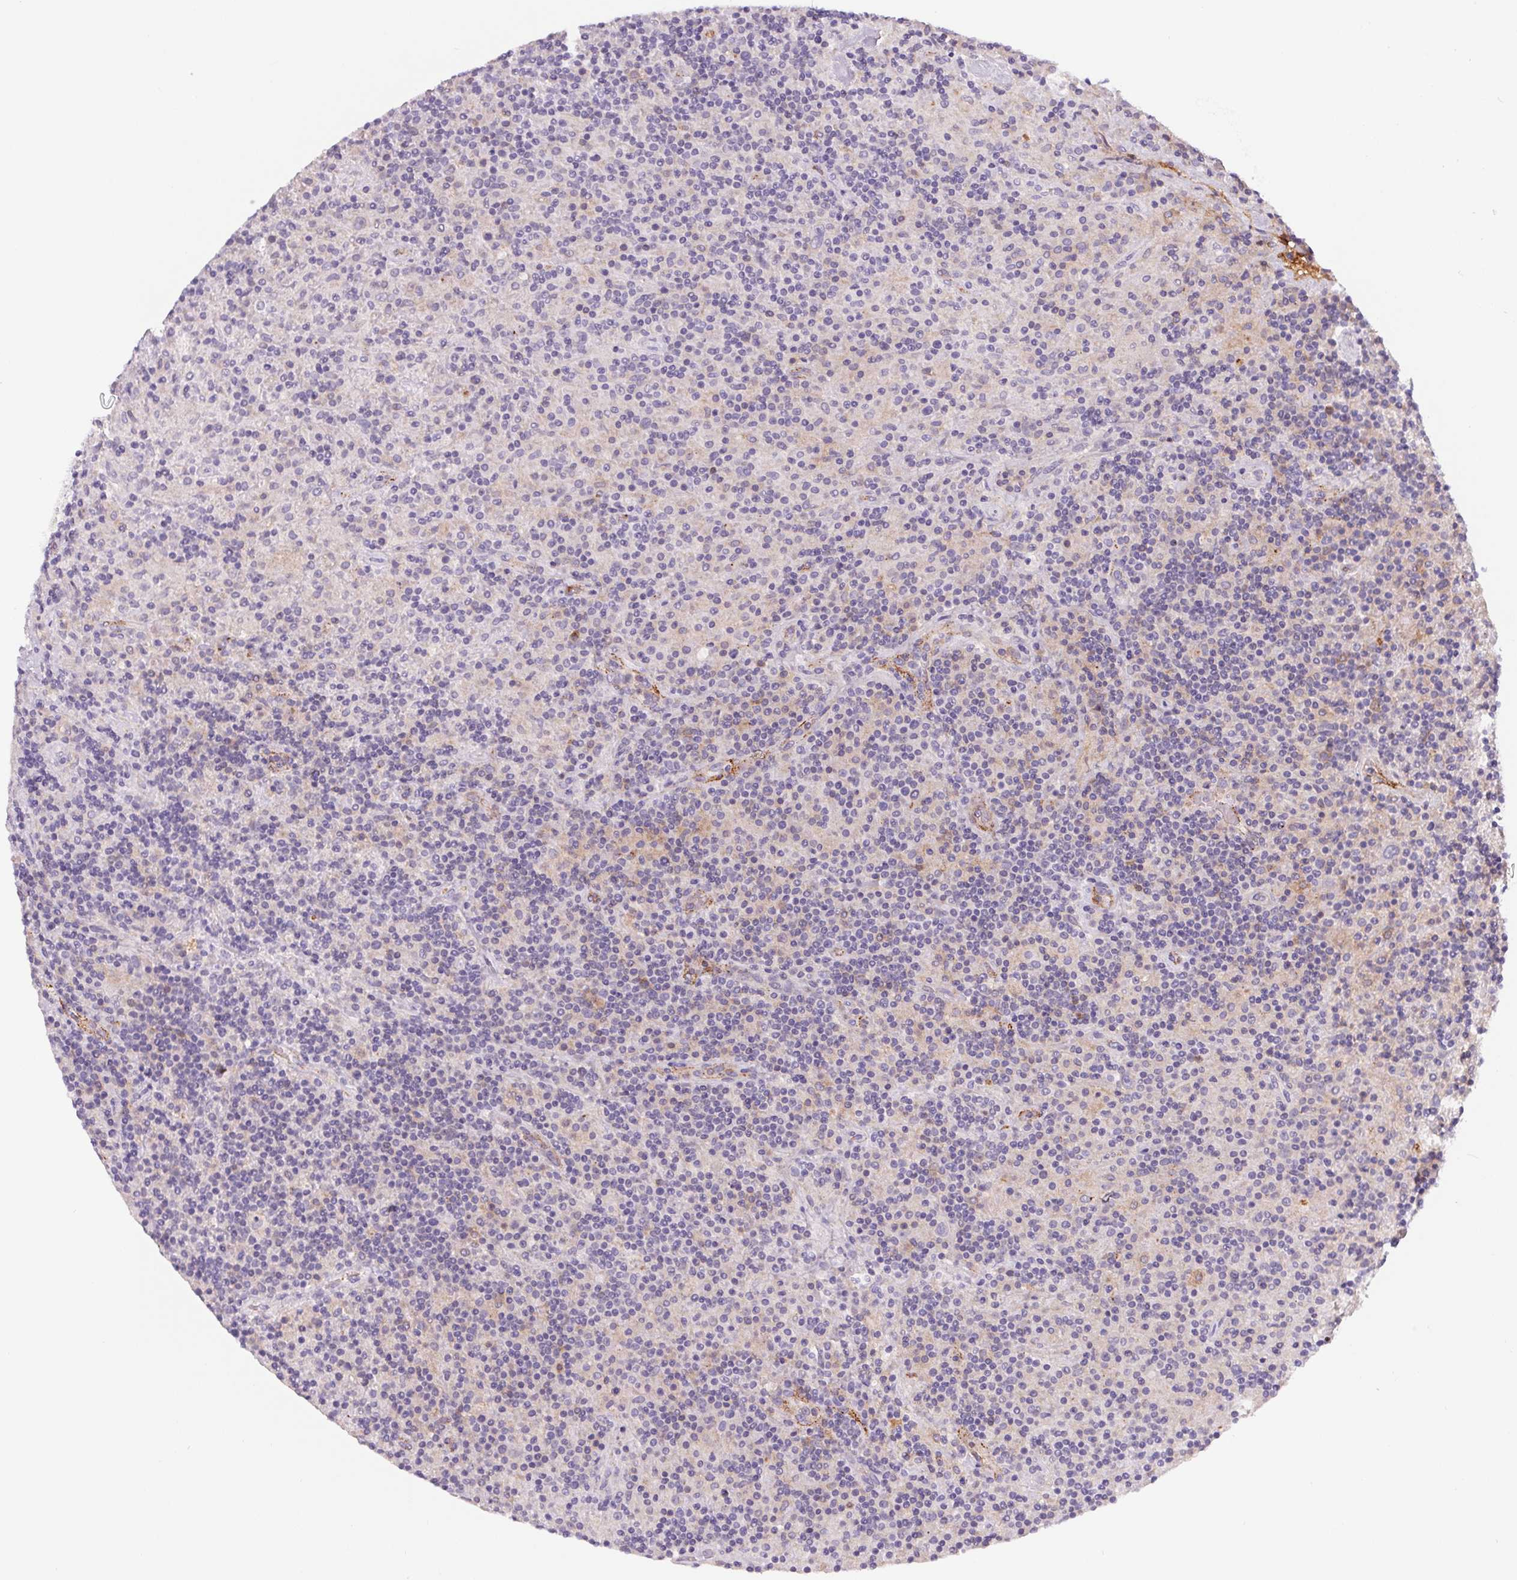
{"staining": {"intensity": "negative", "quantity": "none", "location": "none"}, "tissue": "lymphoma", "cell_type": "Tumor cells", "image_type": "cancer", "snomed": [{"axis": "morphology", "description": "Hodgkin's disease, NOS"}, {"axis": "topography", "description": "Lymph node"}], "caption": "IHC image of neoplastic tissue: human lymphoma stained with DAB demonstrates no significant protein staining in tumor cells.", "gene": "LPA", "patient": {"sex": "male", "age": 70}}